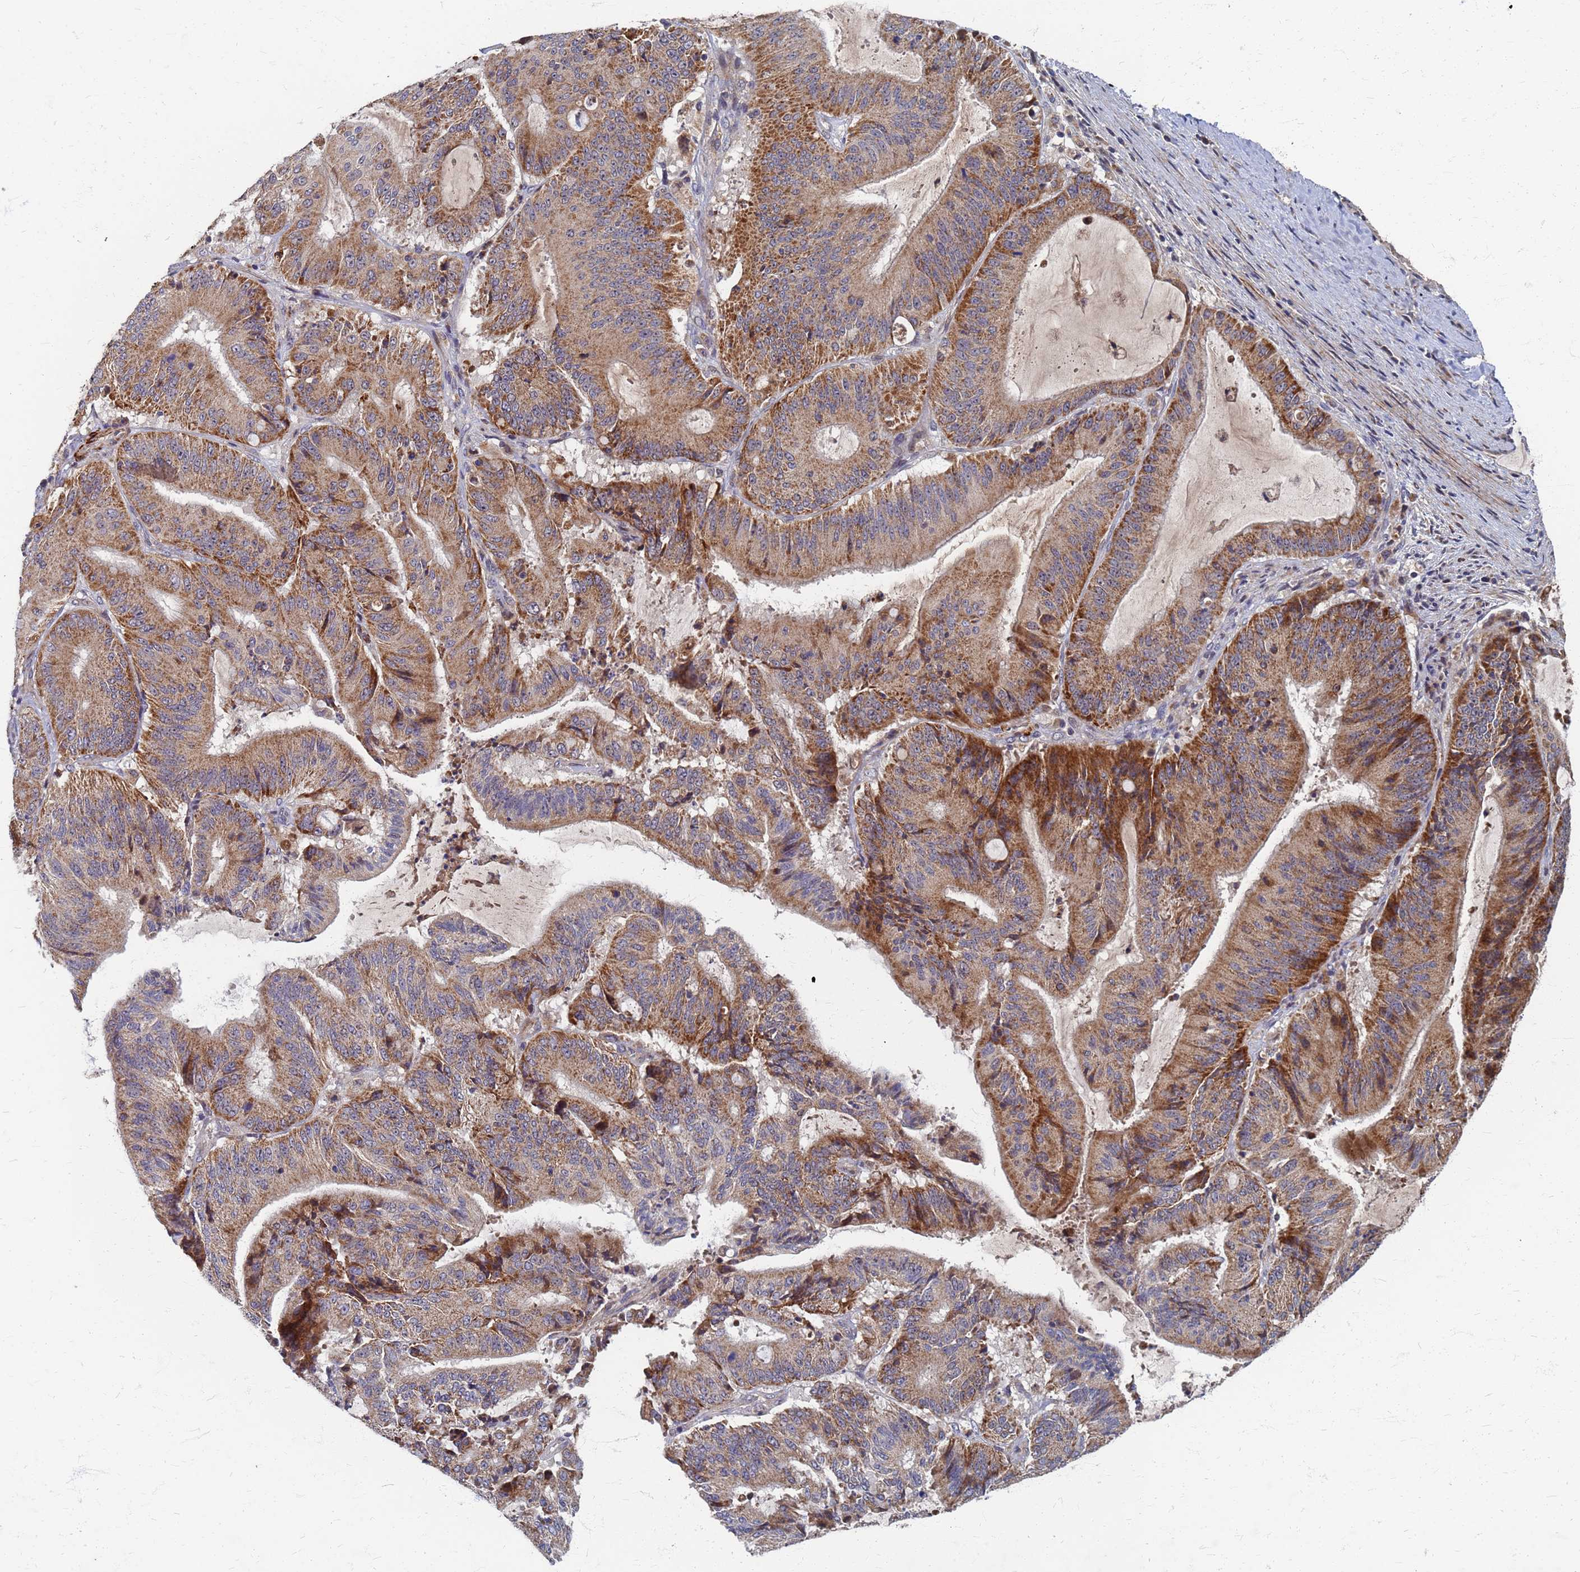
{"staining": {"intensity": "moderate", "quantity": ">75%", "location": "cytoplasmic/membranous"}, "tissue": "liver cancer", "cell_type": "Tumor cells", "image_type": "cancer", "snomed": [{"axis": "morphology", "description": "Normal tissue, NOS"}, {"axis": "morphology", "description": "Cholangiocarcinoma"}, {"axis": "topography", "description": "Liver"}, {"axis": "topography", "description": "Peripheral nerve tissue"}], "caption": "Immunohistochemistry photomicrograph of liver cholangiocarcinoma stained for a protein (brown), which displays medium levels of moderate cytoplasmic/membranous expression in approximately >75% of tumor cells.", "gene": "ATPAF1", "patient": {"sex": "female", "age": 73}}